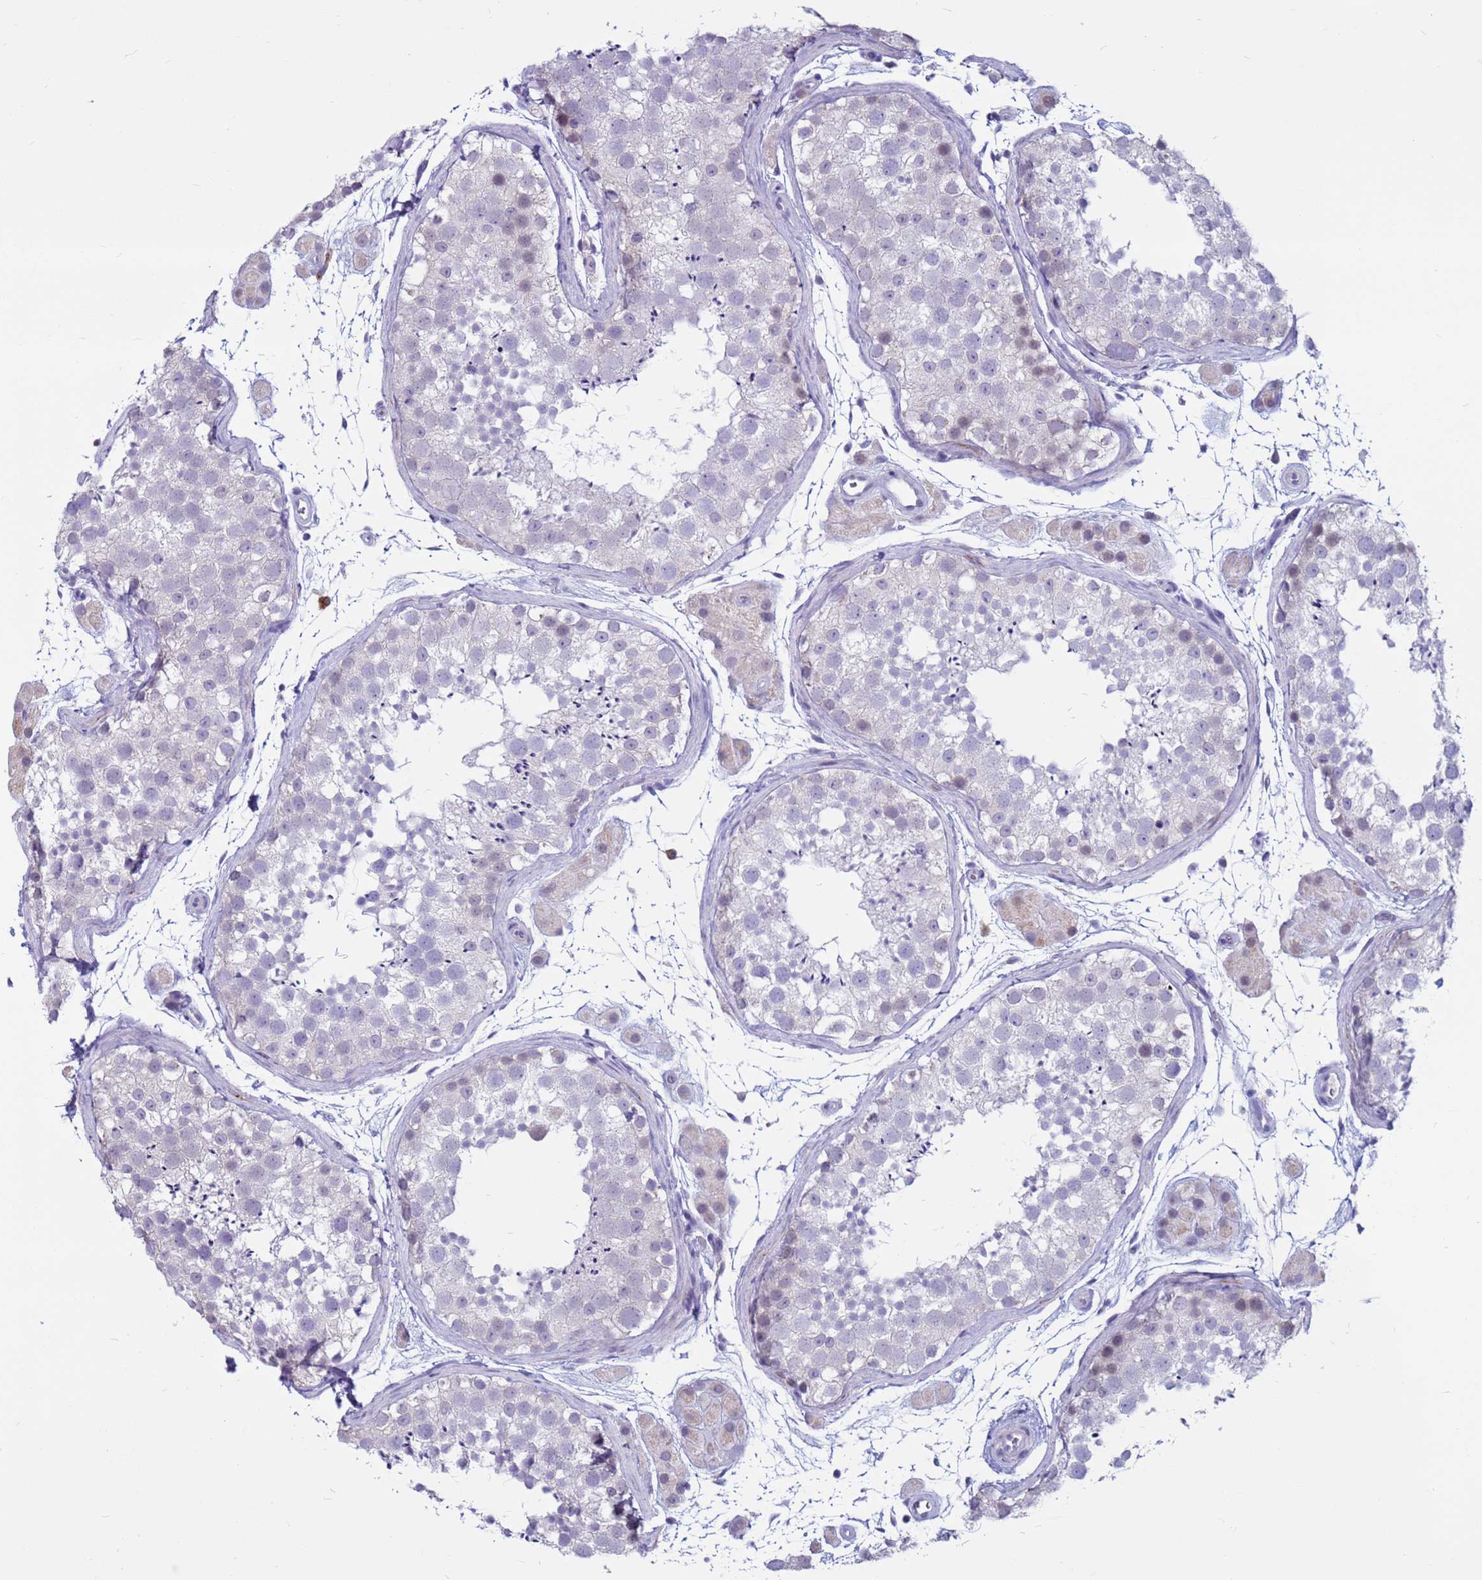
{"staining": {"intensity": "negative", "quantity": "none", "location": "none"}, "tissue": "testis", "cell_type": "Cells in seminiferous ducts", "image_type": "normal", "snomed": [{"axis": "morphology", "description": "Normal tissue, NOS"}, {"axis": "topography", "description": "Testis"}], "caption": "Protein analysis of unremarkable testis demonstrates no significant positivity in cells in seminiferous ducts. The staining was performed using DAB (3,3'-diaminobenzidine) to visualize the protein expression in brown, while the nuclei were stained in blue with hematoxylin (Magnification: 20x).", "gene": "CDK2AP2", "patient": {"sex": "male", "age": 41}}